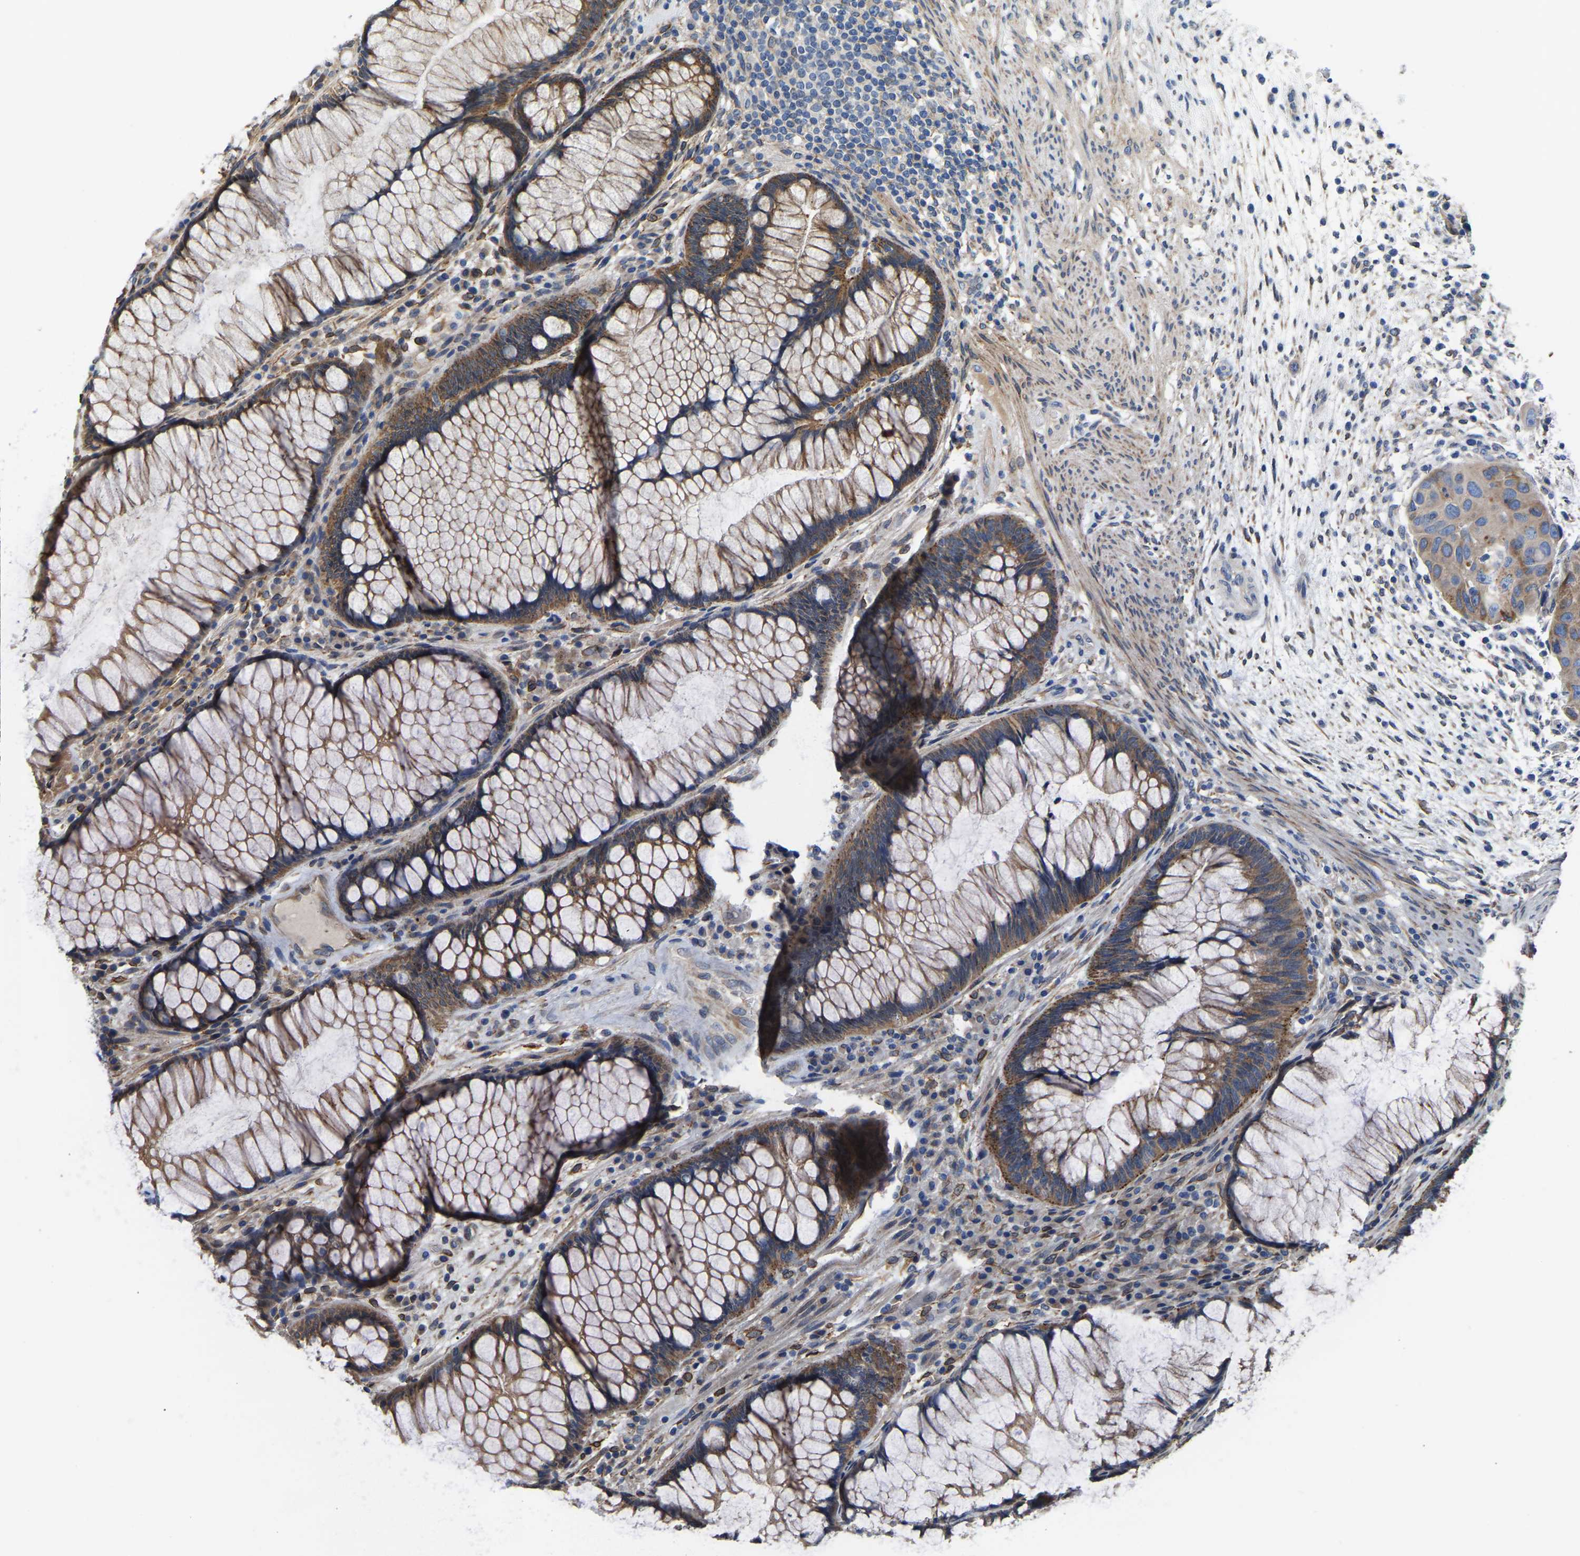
{"staining": {"intensity": "moderate", "quantity": ">75%", "location": "cytoplasmic/membranous"}, "tissue": "rectum", "cell_type": "Glandular cells", "image_type": "normal", "snomed": [{"axis": "morphology", "description": "Normal tissue, NOS"}, {"axis": "topography", "description": "Rectum"}], "caption": "Rectum stained with a brown dye demonstrates moderate cytoplasmic/membranous positive positivity in approximately >75% of glandular cells.", "gene": "ARL6IP5", "patient": {"sex": "male", "age": 51}}